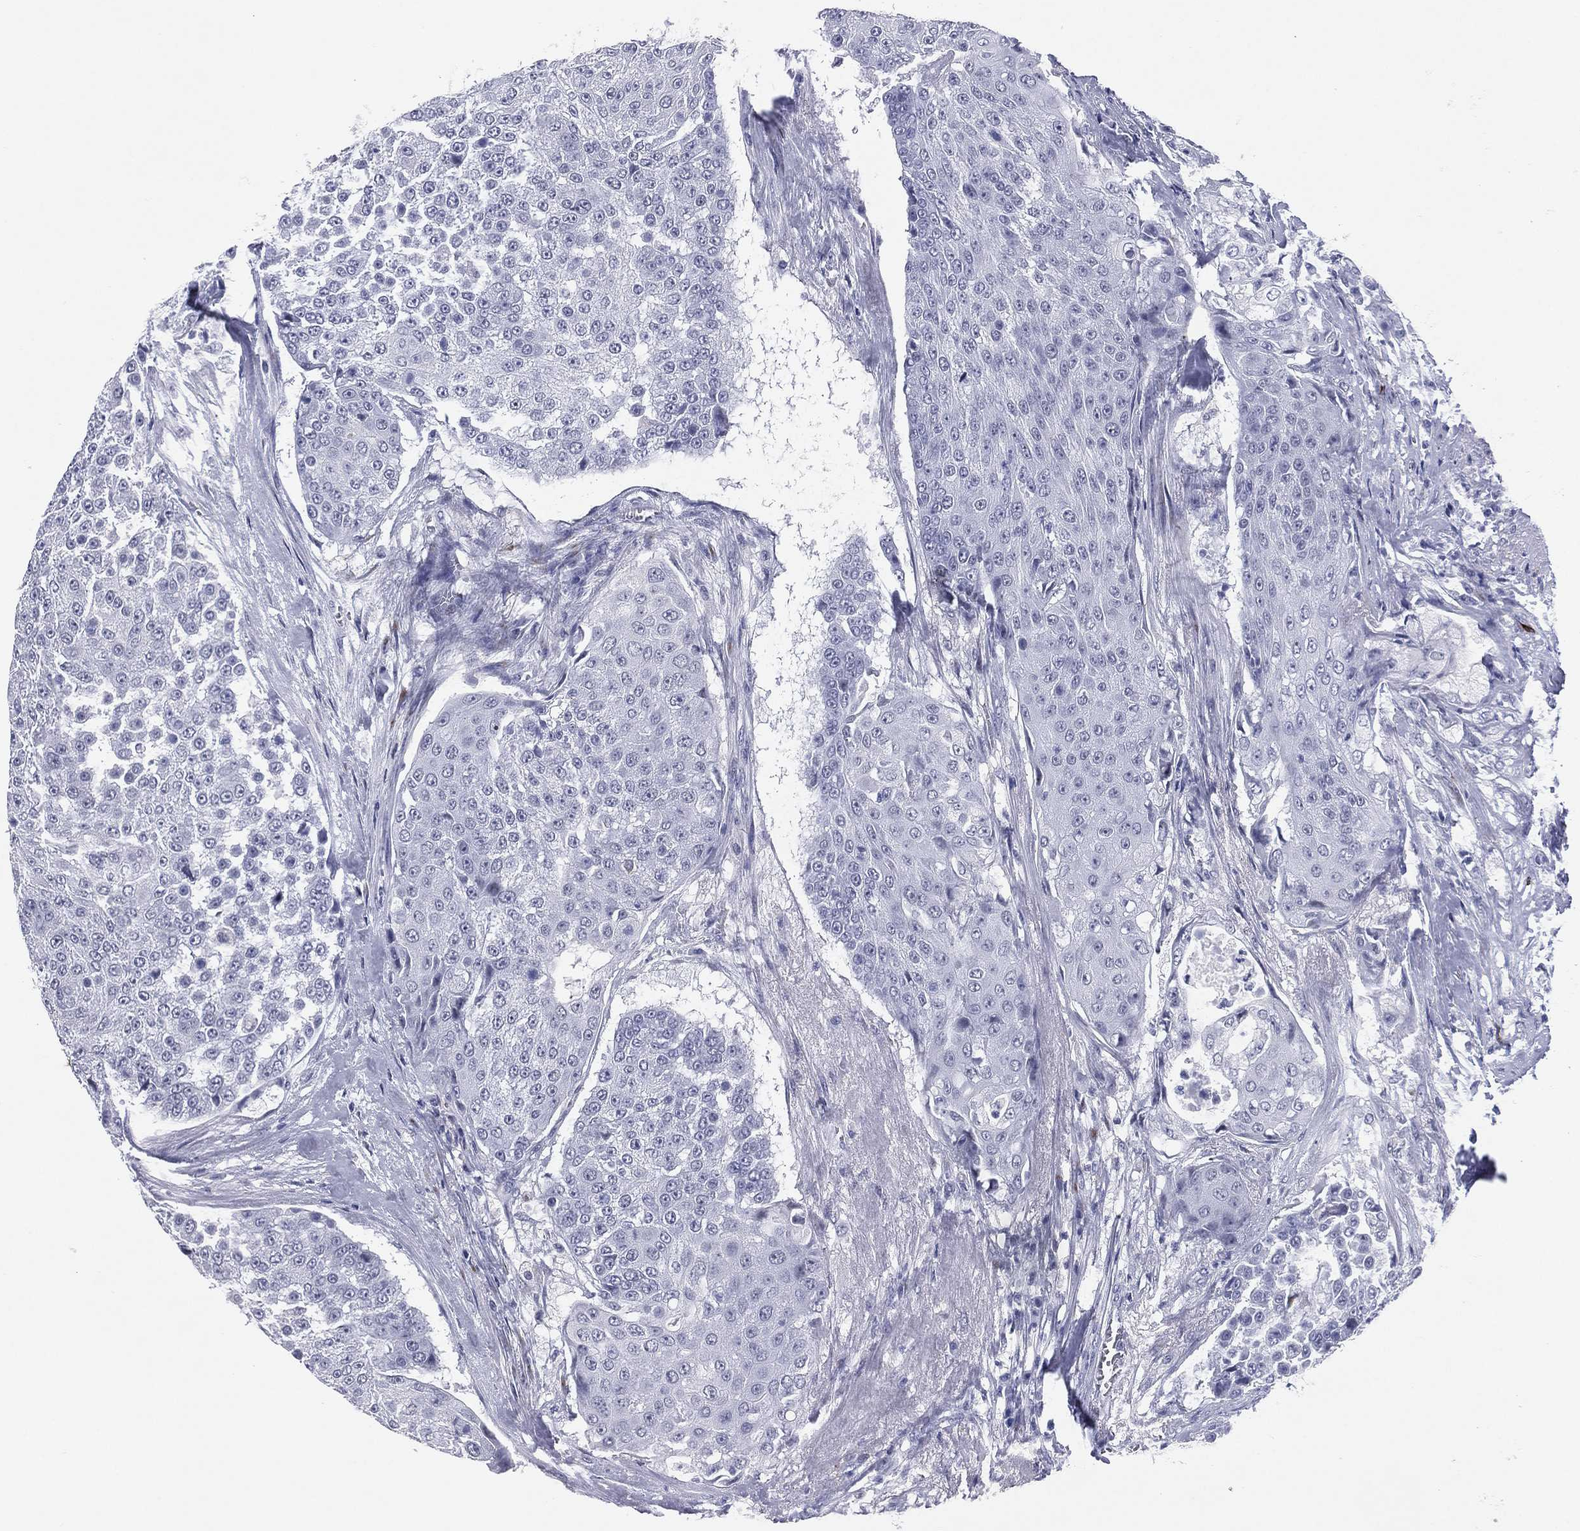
{"staining": {"intensity": "negative", "quantity": "none", "location": "none"}, "tissue": "urothelial cancer", "cell_type": "Tumor cells", "image_type": "cancer", "snomed": [{"axis": "morphology", "description": "Urothelial carcinoma, High grade"}, {"axis": "topography", "description": "Urinary bladder"}], "caption": "Immunohistochemical staining of urothelial cancer displays no significant positivity in tumor cells.", "gene": "HLA-DOA", "patient": {"sex": "female", "age": 63}}